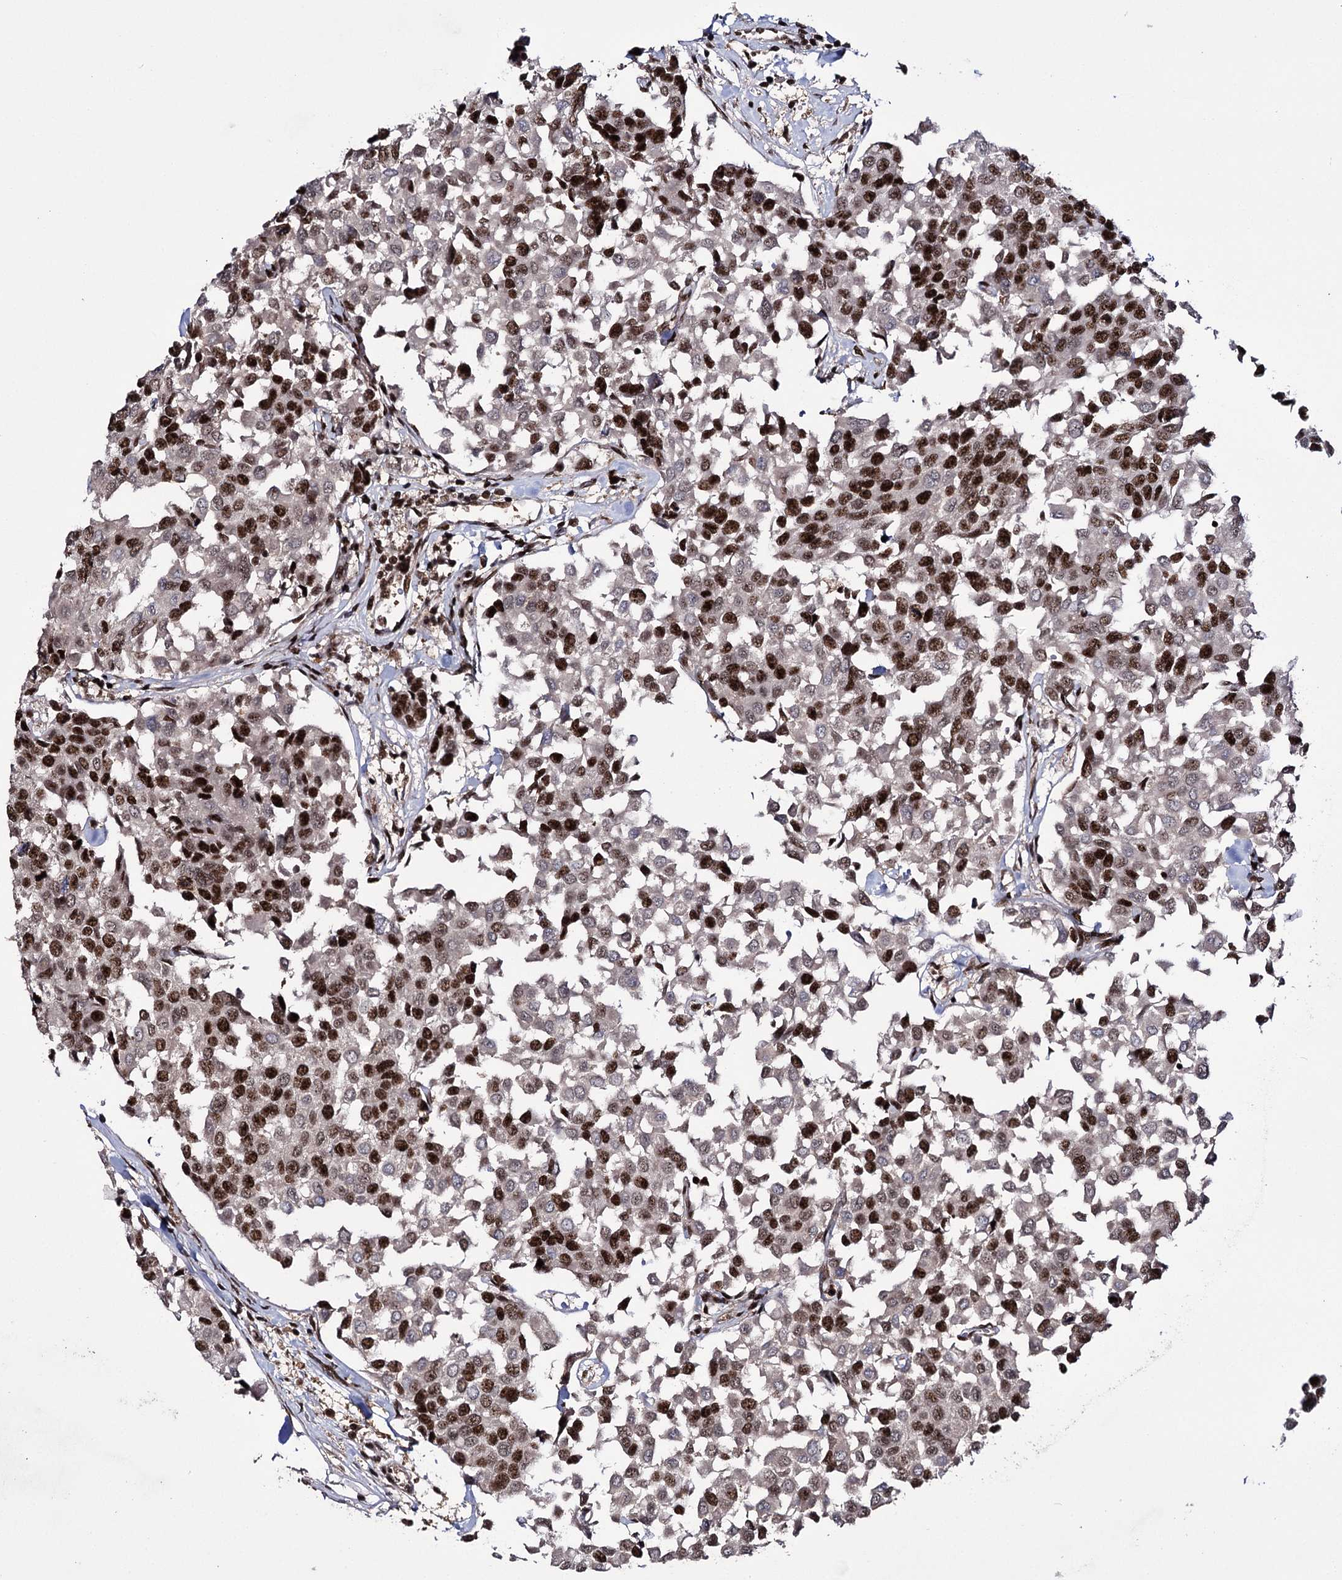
{"staining": {"intensity": "strong", "quantity": ">75%", "location": "nuclear"}, "tissue": "breast cancer", "cell_type": "Tumor cells", "image_type": "cancer", "snomed": [{"axis": "morphology", "description": "Duct carcinoma"}, {"axis": "topography", "description": "Breast"}], "caption": "Strong nuclear staining for a protein is identified in about >75% of tumor cells of breast cancer (invasive ductal carcinoma) using IHC.", "gene": "PRPF40A", "patient": {"sex": "female", "age": 55}}